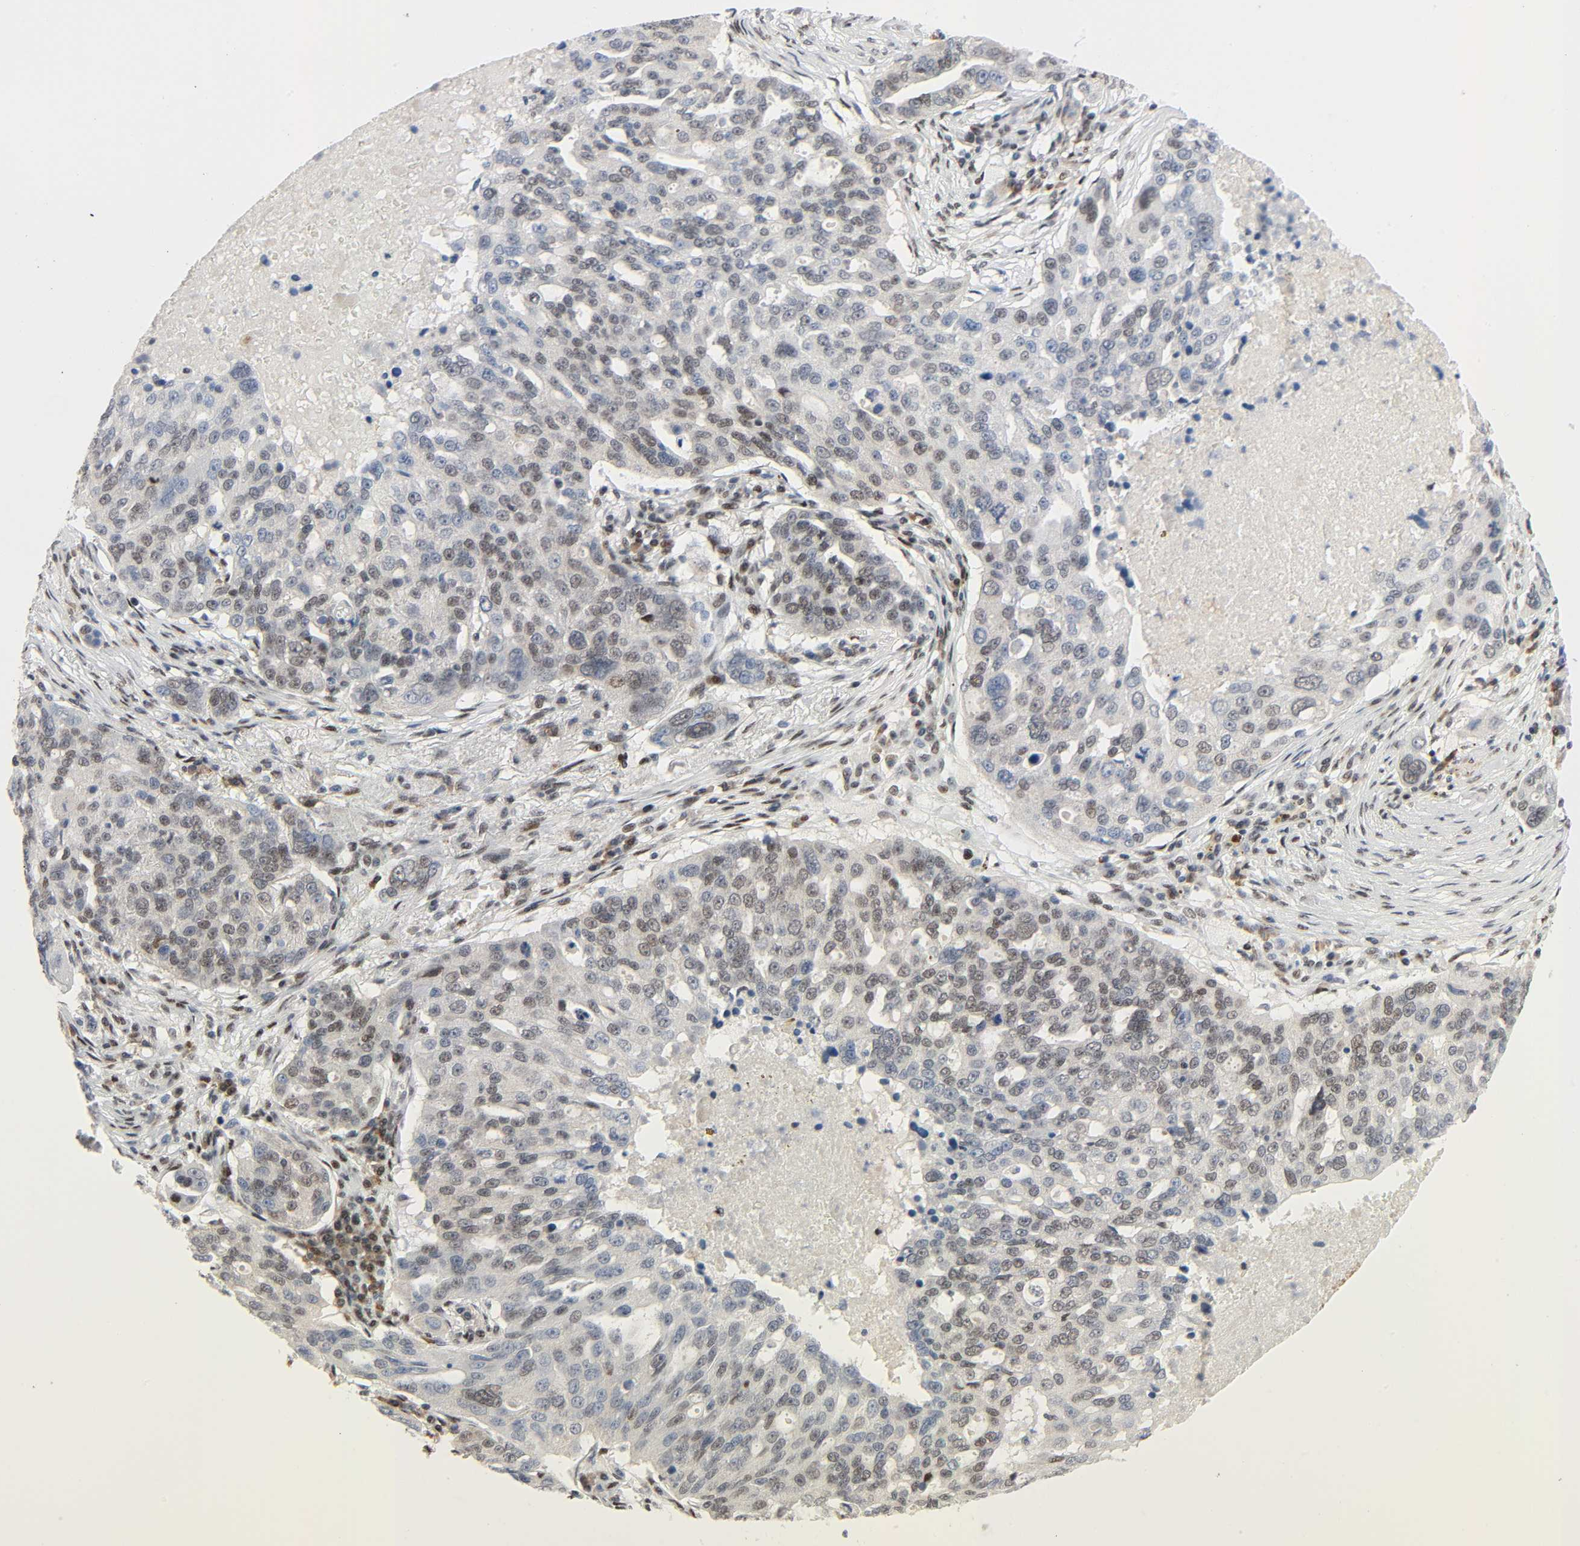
{"staining": {"intensity": "moderate", "quantity": "25%-75%", "location": "nuclear"}, "tissue": "ovarian cancer", "cell_type": "Tumor cells", "image_type": "cancer", "snomed": [{"axis": "morphology", "description": "Cystadenocarcinoma, serous, NOS"}, {"axis": "topography", "description": "Ovary"}], "caption": "Ovarian cancer tissue demonstrates moderate nuclear positivity in approximately 25%-75% of tumor cells The staining was performed using DAB, with brown indicating positive protein expression. Nuclei are stained blue with hematoxylin.", "gene": "CREBBP", "patient": {"sex": "female", "age": 82}}